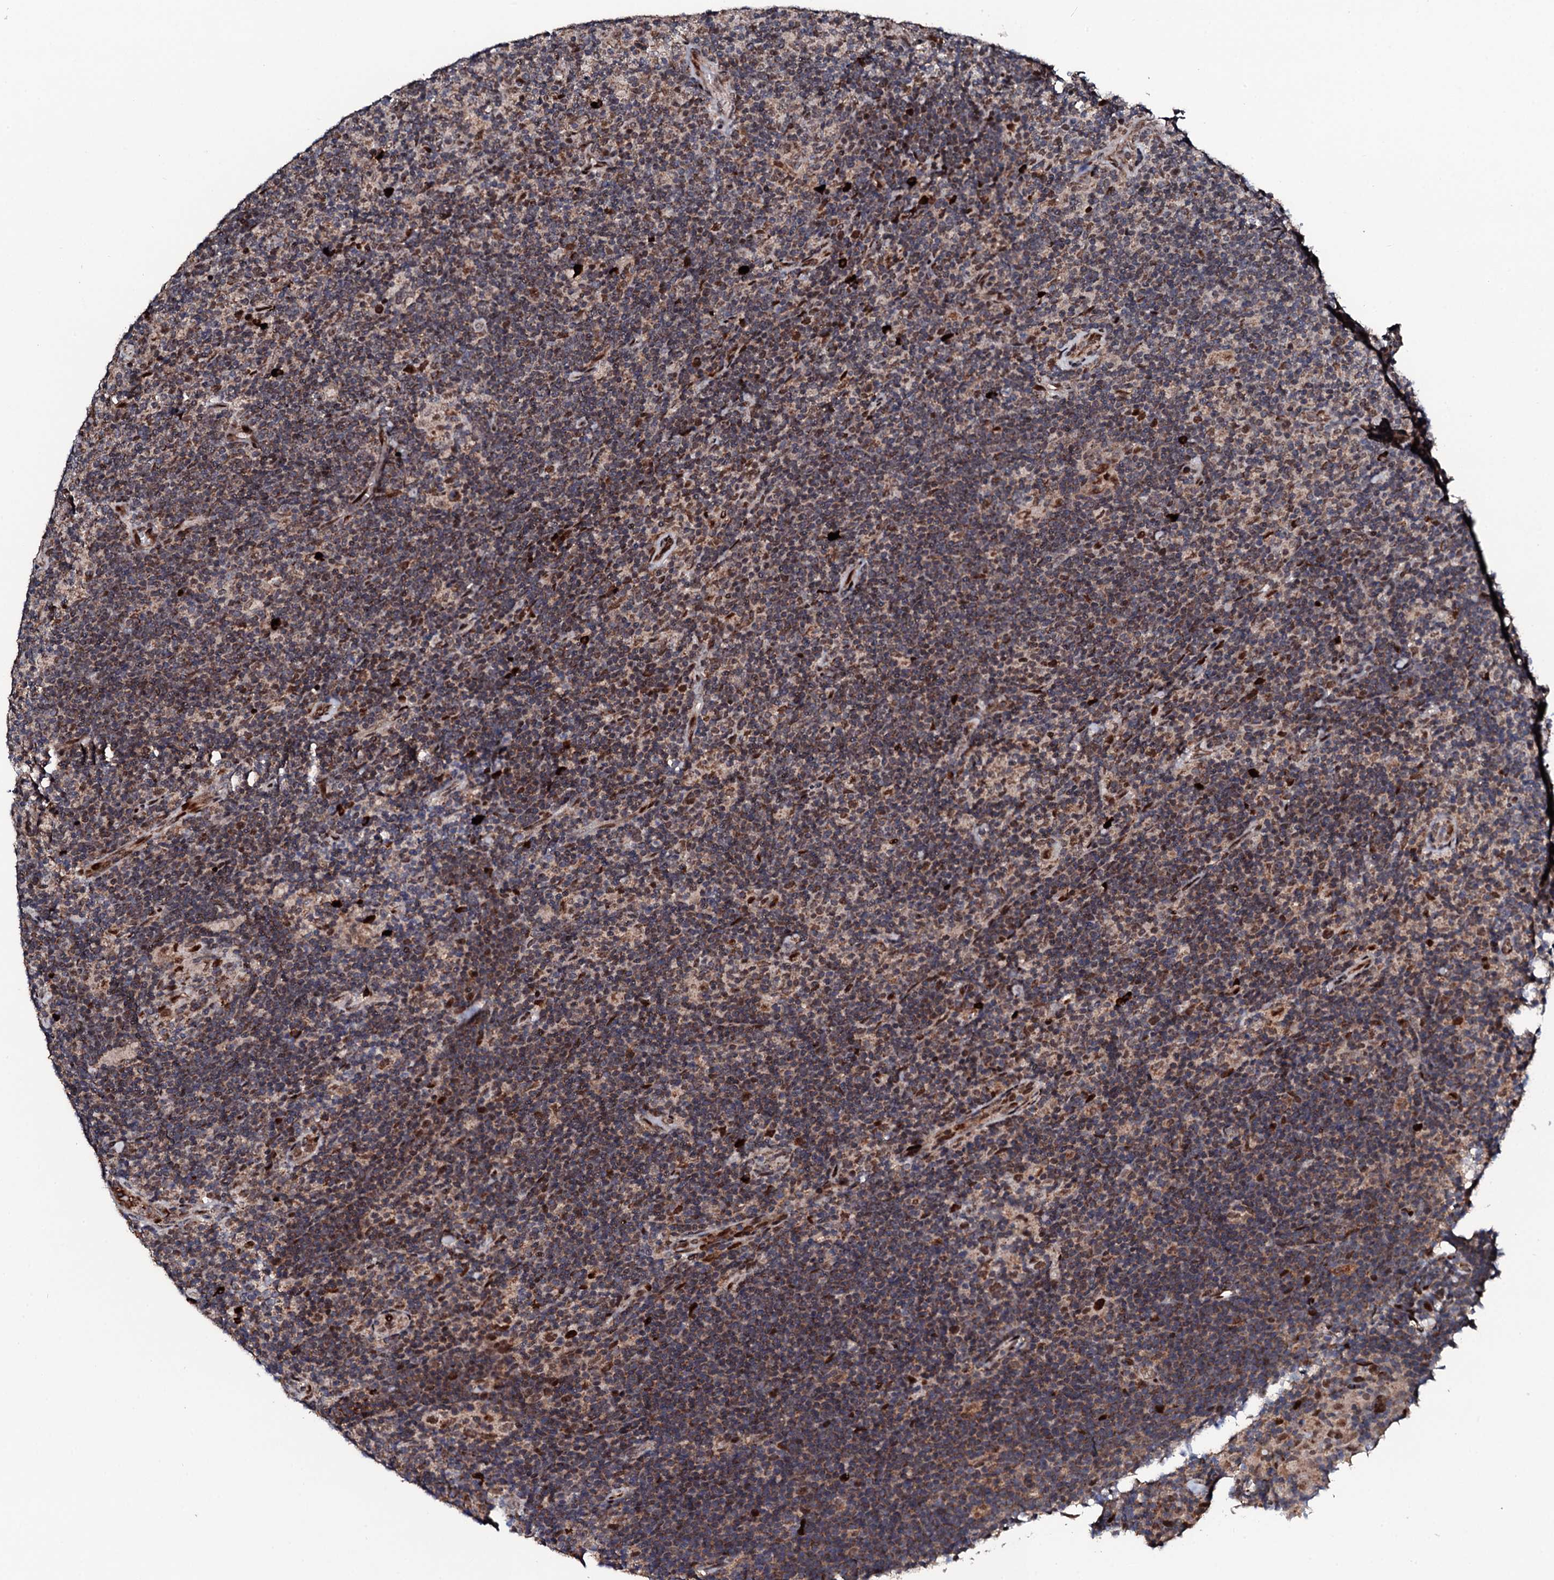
{"staining": {"intensity": "weak", "quantity": "25%-75%", "location": "cytoplasmic/membranous"}, "tissue": "lymphoma", "cell_type": "Tumor cells", "image_type": "cancer", "snomed": [{"axis": "morphology", "description": "Hodgkin's disease, NOS"}, {"axis": "topography", "description": "Lymph node"}], "caption": "Immunohistochemistry histopathology image of neoplastic tissue: Hodgkin's disease stained using IHC reveals low levels of weak protein expression localized specifically in the cytoplasmic/membranous of tumor cells, appearing as a cytoplasmic/membranous brown color.", "gene": "KIF18A", "patient": {"sex": "female", "age": 57}}